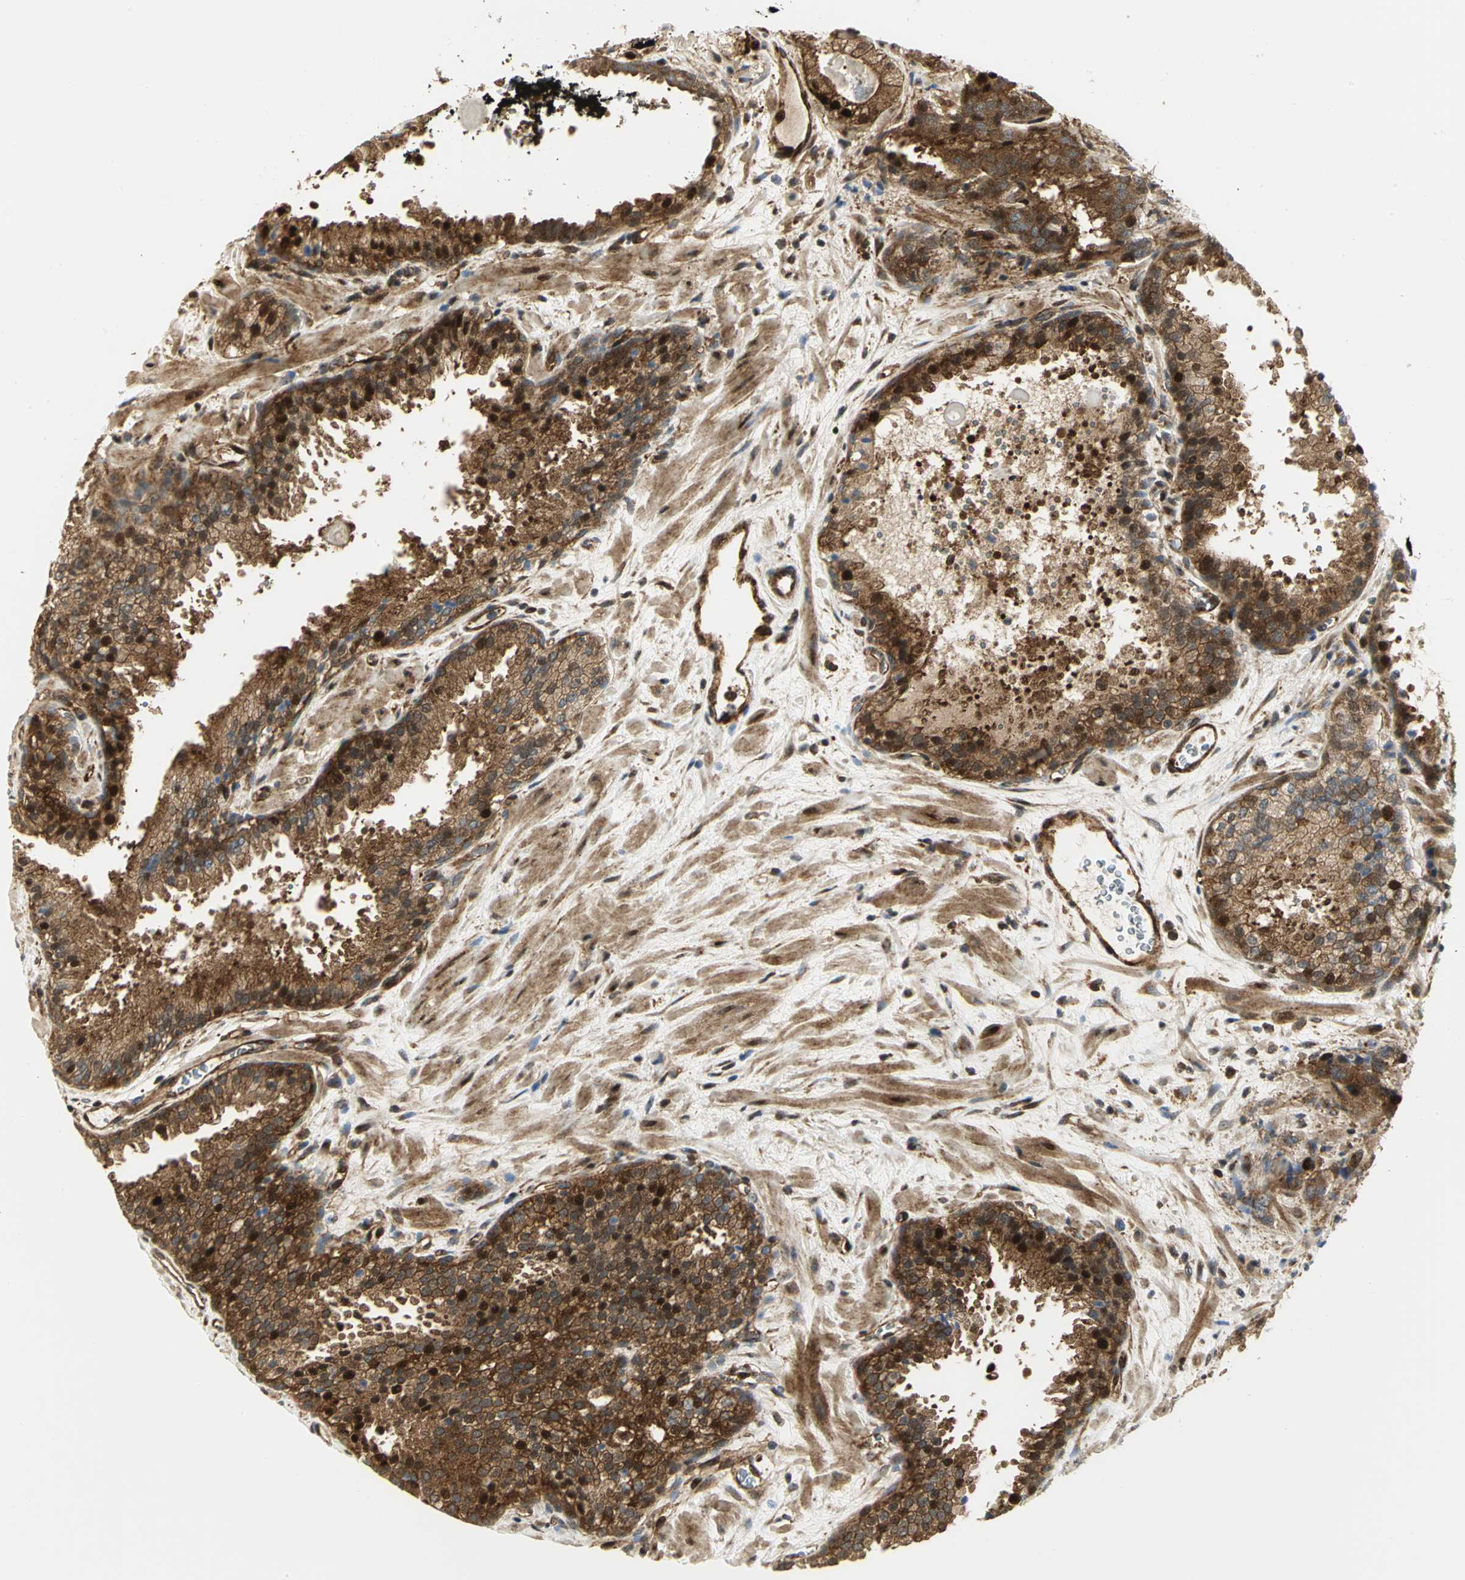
{"staining": {"intensity": "strong", "quantity": ">75%", "location": "cytoplasmic/membranous"}, "tissue": "prostate cancer", "cell_type": "Tumor cells", "image_type": "cancer", "snomed": [{"axis": "morphology", "description": "Adenocarcinoma, High grade"}, {"axis": "topography", "description": "Prostate"}], "caption": "IHC (DAB (3,3'-diaminobenzidine)) staining of prostate adenocarcinoma (high-grade) displays strong cytoplasmic/membranous protein expression in approximately >75% of tumor cells.", "gene": "EEA1", "patient": {"sex": "male", "age": 58}}